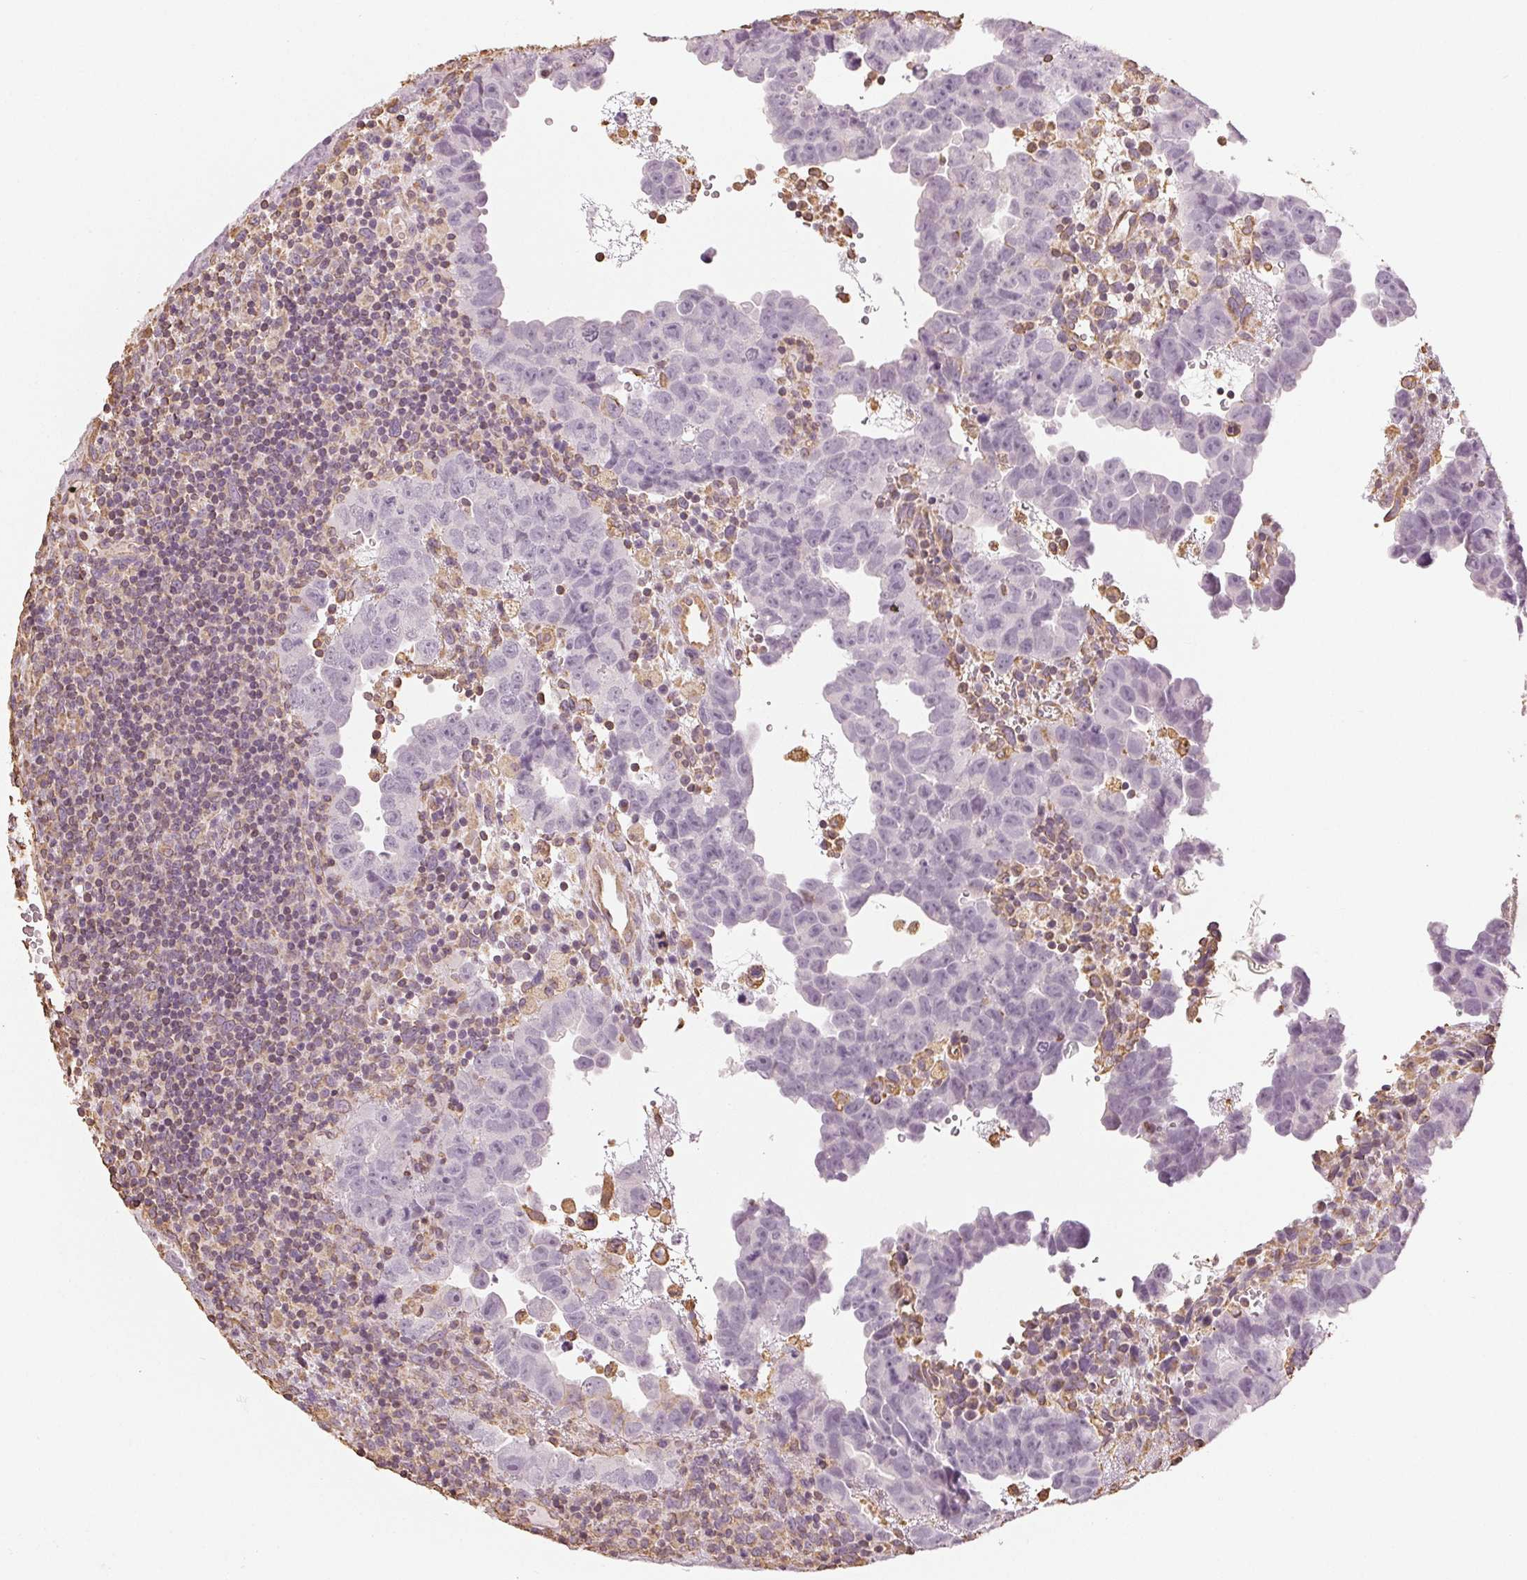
{"staining": {"intensity": "negative", "quantity": "none", "location": "none"}, "tissue": "testis cancer", "cell_type": "Tumor cells", "image_type": "cancer", "snomed": [{"axis": "morphology", "description": "Carcinoma, Embryonal, NOS"}, {"axis": "topography", "description": "Testis"}], "caption": "A high-resolution photomicrograph shows immunohistochemistry (IHC) staining of embryonal carcinoma (testis), which displays no significant staining in tumor cells.", "gene": "COL7A1", "patient": {"sex": "male", "age": 24}}